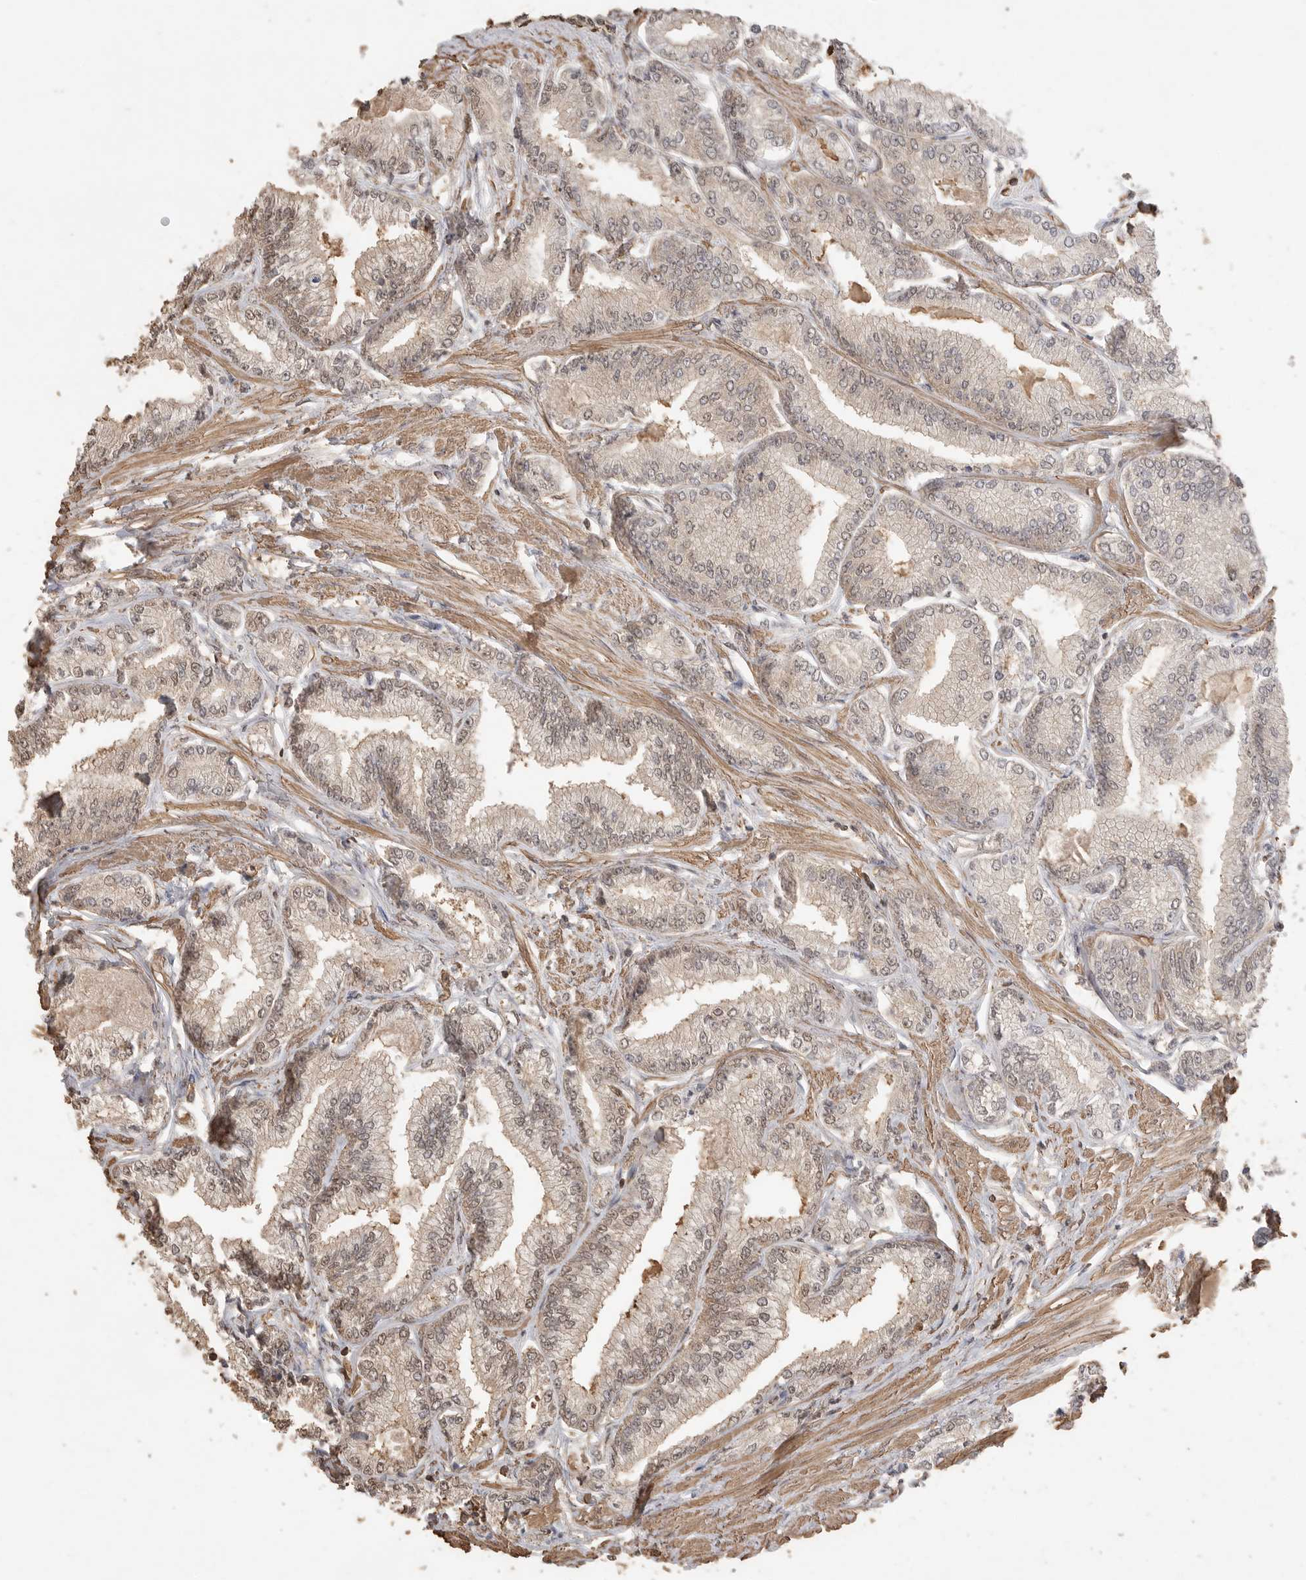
{"staining": {"intensity": "weak", "quantity": ">75%", "location": "nuclear"}, "tissue": "prostate cancer", "cell_type": "Tumor cells", "image_type": "cancer", "snomed": [{"axis": "morphology", "description": "Adenocarcinoma, Low grade"}, {"axis": "topography", "description": "Prostate"}], "caption": "Immunohistochemistry micrograph of neoplastic tissue: human prostate adenocarcinoma (low-grade) stained using IHC shows low levels of weak protein expression localized specifically in the nuclear of tumor cells, appearing as a nuclear brown color.", "gene": "MAP2K1", "patient": {"sex": "male", "age": 52}}